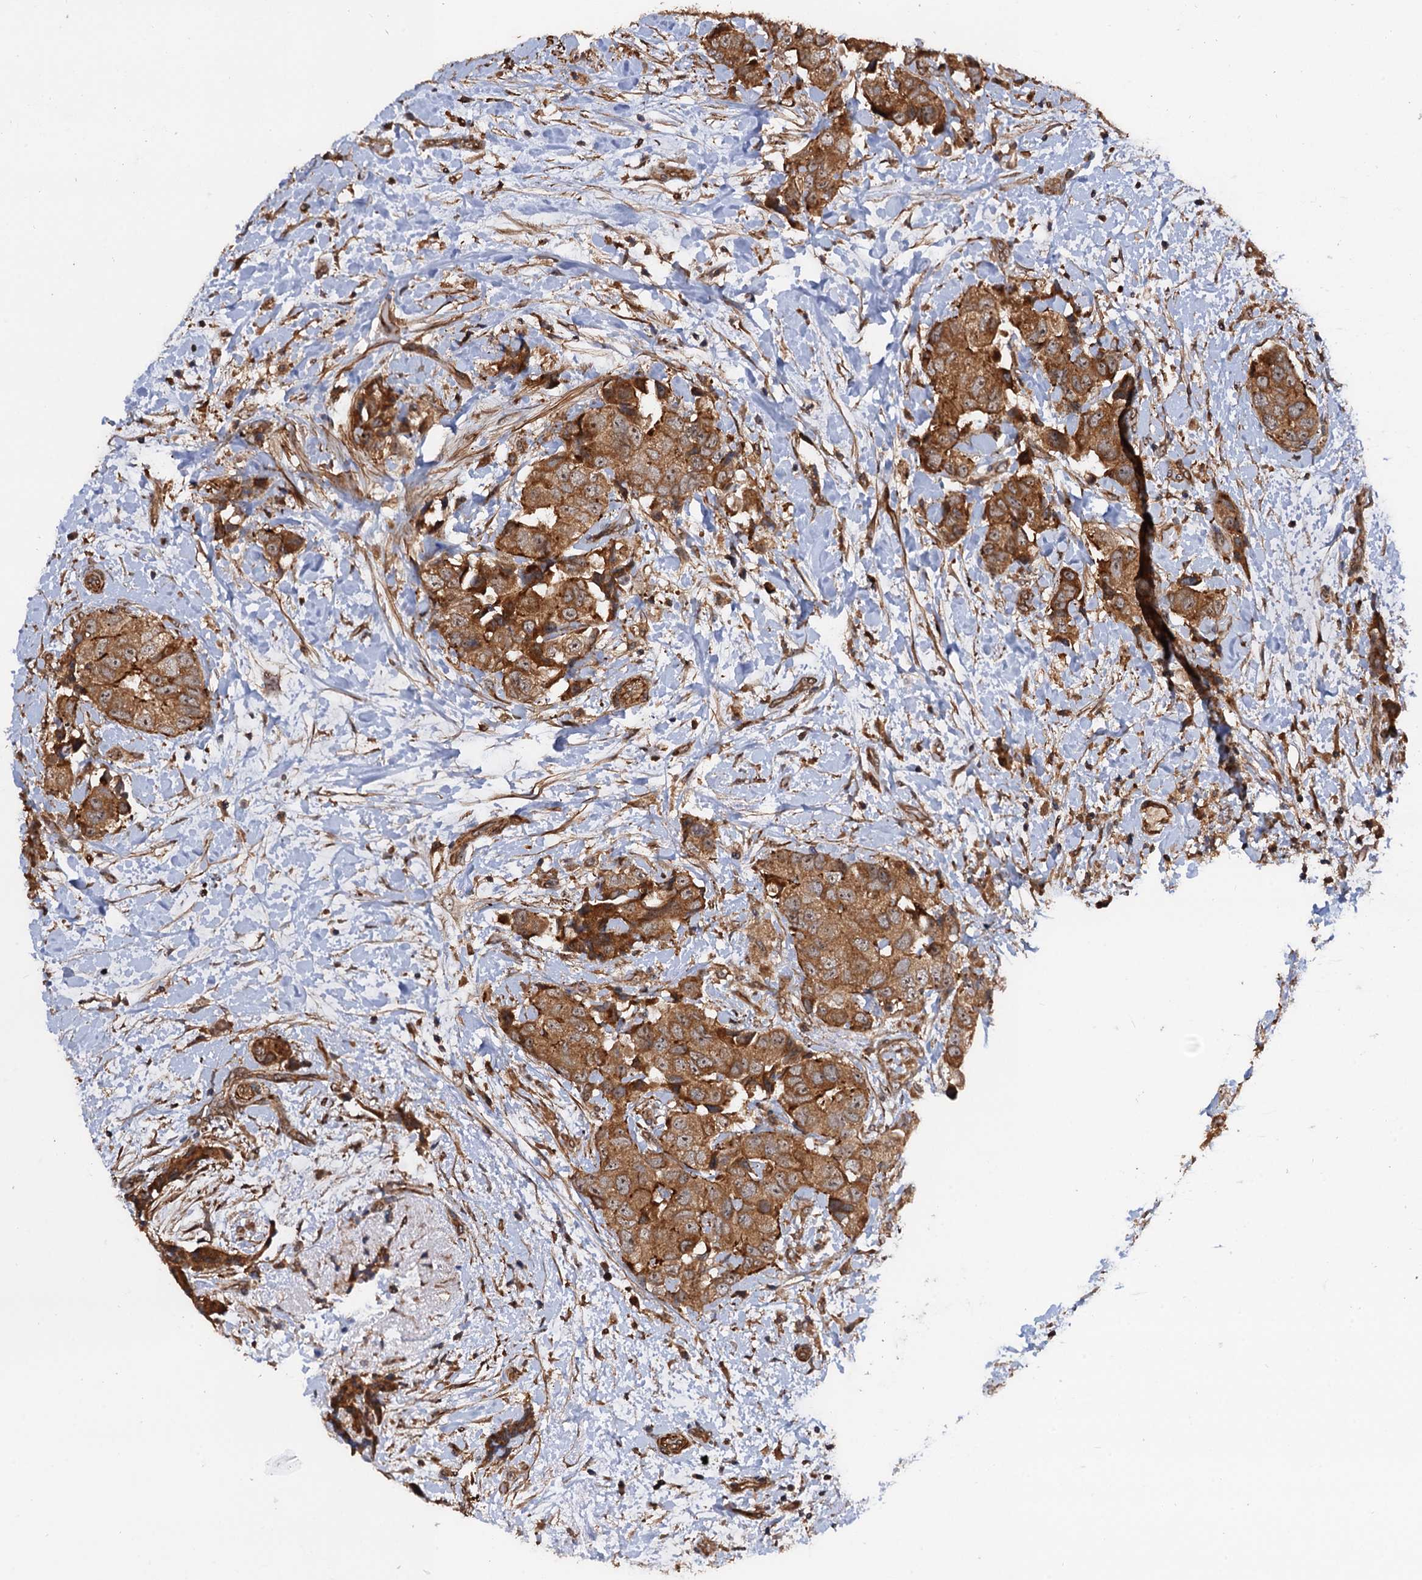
{"staining": {"intensity": "moderate", "quantity": ">75%", "location": "cytoplasmic/membranous"}, "tissue": "breast cancer", "cell_type": "Tumor cells", "image_type": "cancer", "snomed": [{"axis": "morphology", "description": "Normal tissue, NOS"}, {"axis": "morphology", "description": "Duct carcinoma"}, {"axis": "topography", "description": "Breast"}], "caption": "High-magnification brightfield microscopy of invasive ductal carcinoma (breast) stained with DAB (brown) and counterstained with hematoxylin (blue). tumor cells exhibit moderate cytoplasmic/membranous positivity is seen in about>75% of cells.", "gene": "BORA", "patient": {"sex": "female", "age": 62}}